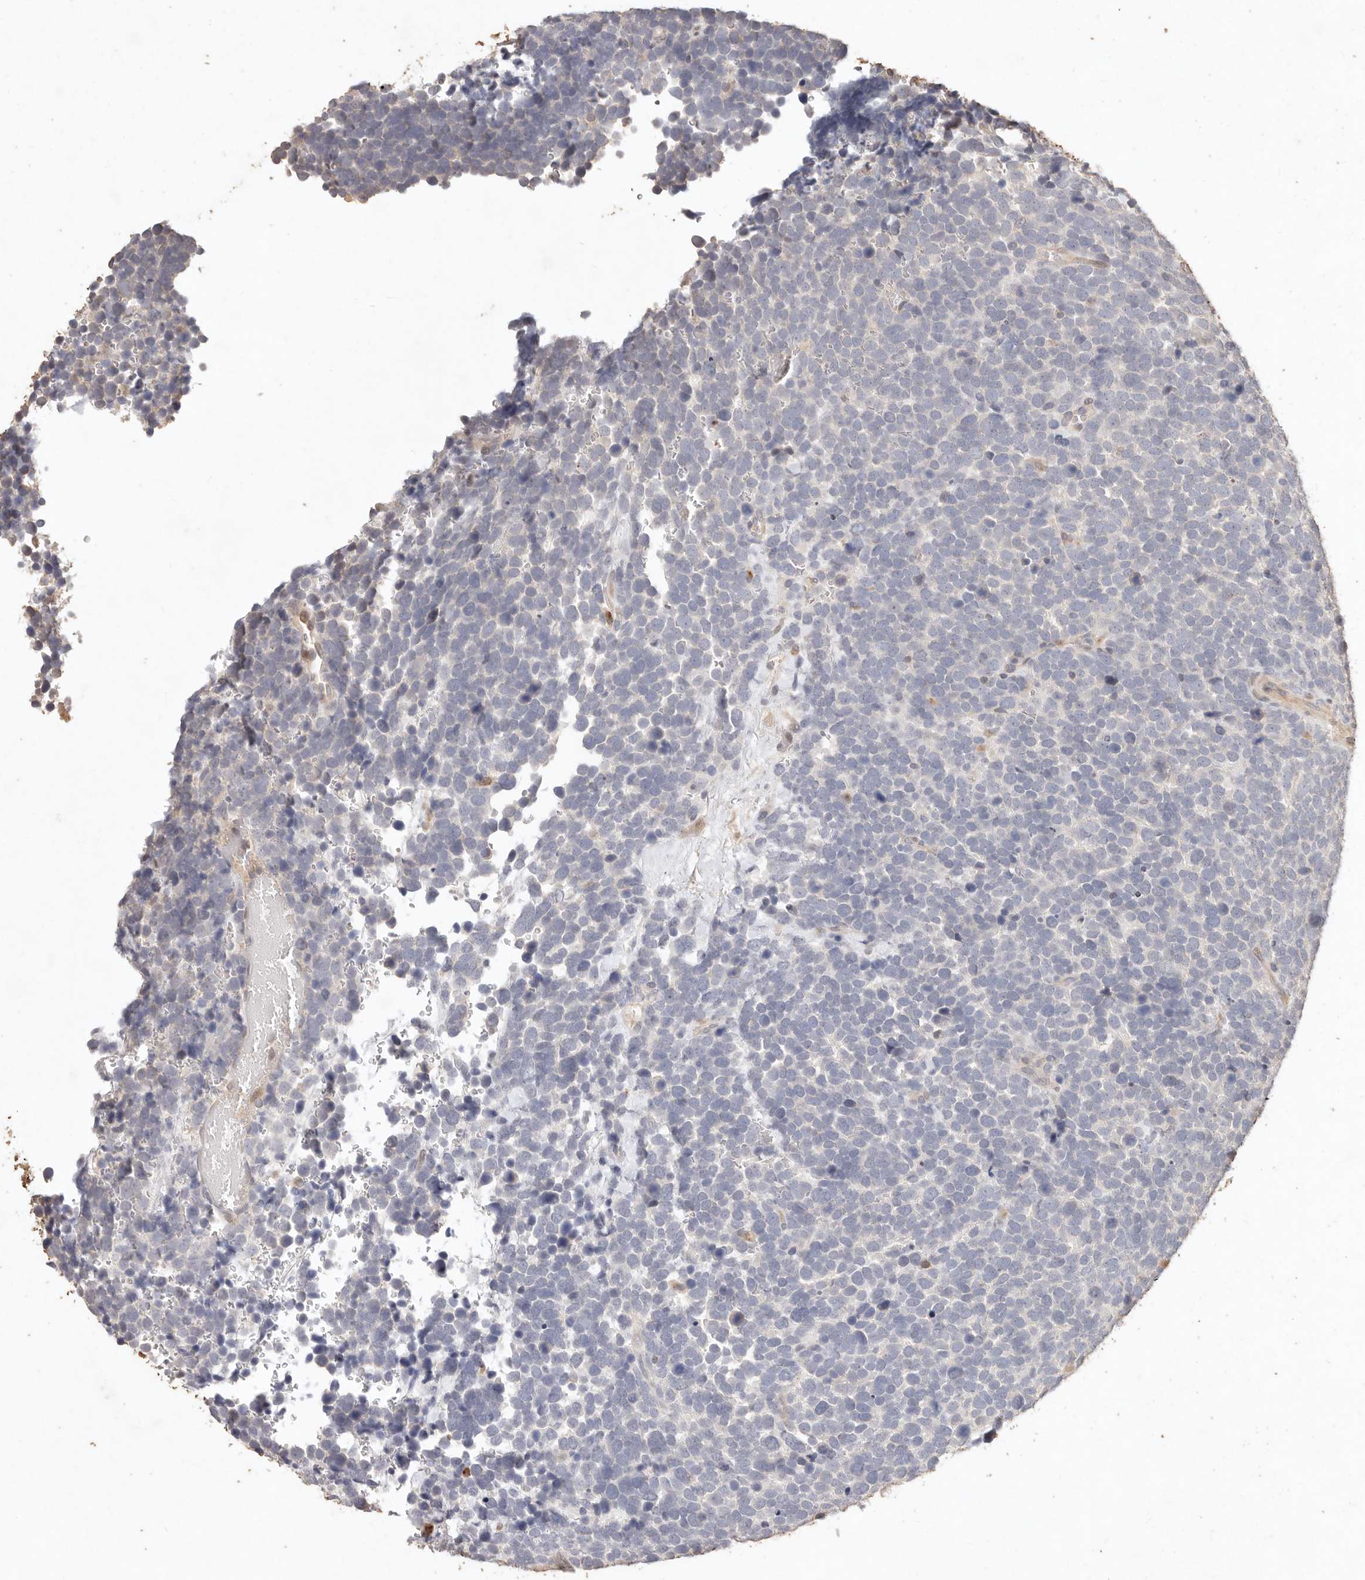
{"staining": {"intensity": "negative", "quantity": "none", "location": "none"}, "tissue": "urothelial cancer", "cell_type": "Tumor cells", "image_type": "cancer", "snomed": [{"axis": "morphology", "description": "Urothelial carcinoma, High grade"}, {"axis": "topography", "description": "Urinary bladder"}], "caption": "A high-resolution histopathology image shows immunohistochemistry staining of high-grade urothelial carcinoma, which demonstrates no significant staining in tumor cells.", "gene": "KIF9", "patient": {"sex": "female", "age": 82}}